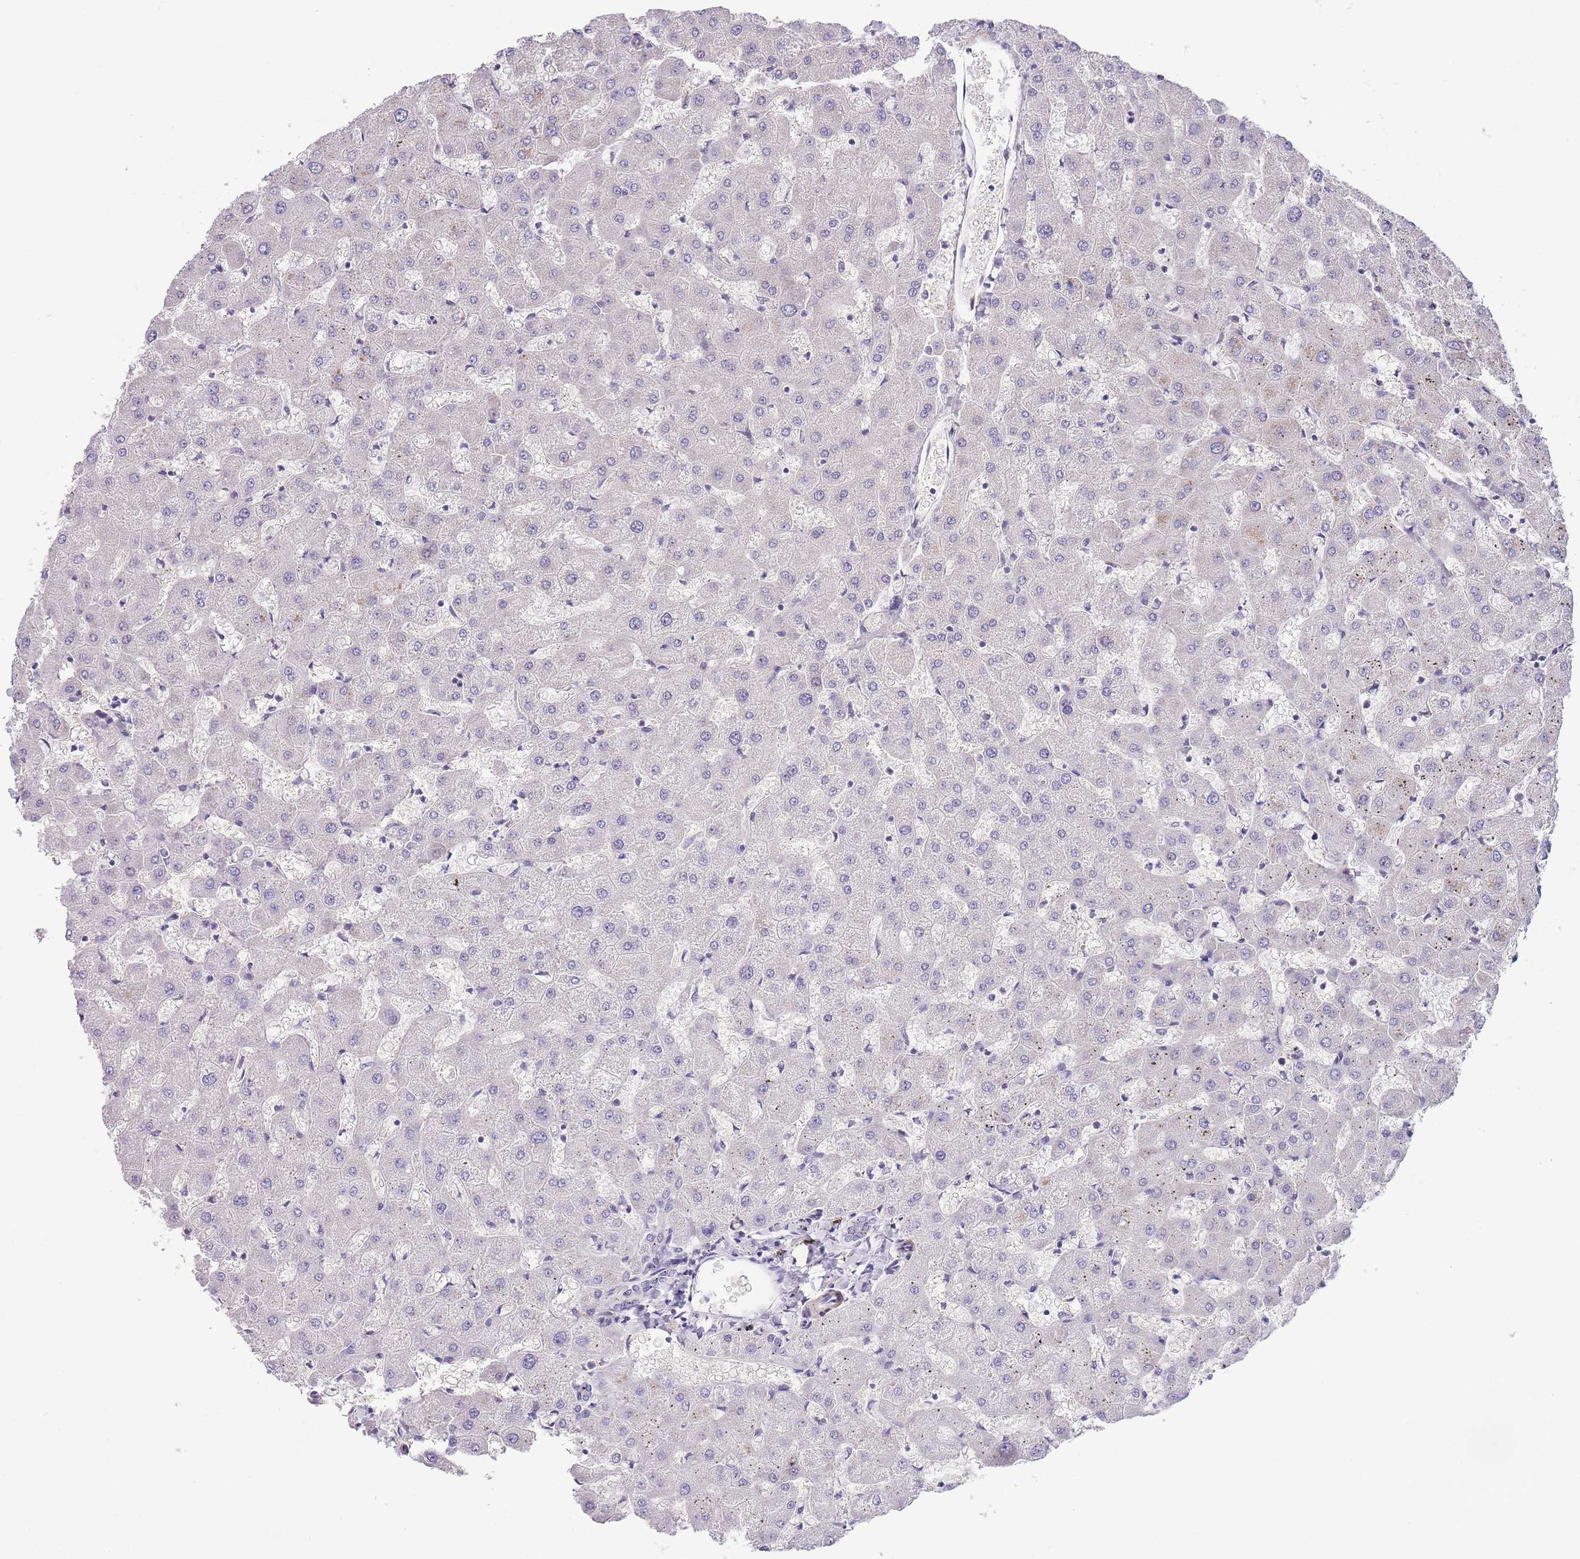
{"staining": {"intensity": "negative", "quantity": "none", "location": "none"}, "tissue": "liver", "cell_type": "Cholangiocytes", "image_type": "normal", "snomed": [{"axis": "morphology", "description": "Normal tissue, NOS"}, {"axis": "topography", "description": "Liver"}], "caption": "Immunohistochemical staining of normal human liver shows no significant positivity in cholangiocytes. The staining was performed using DAB (3,3'-diaminobenzidine) to visualize the protein expression in brown, while the nuclei were stained in blue with hematoxylin (Magnification: 20x).", "gene": "FAM124A", "patient": {"sex": "female", "age": 63}}